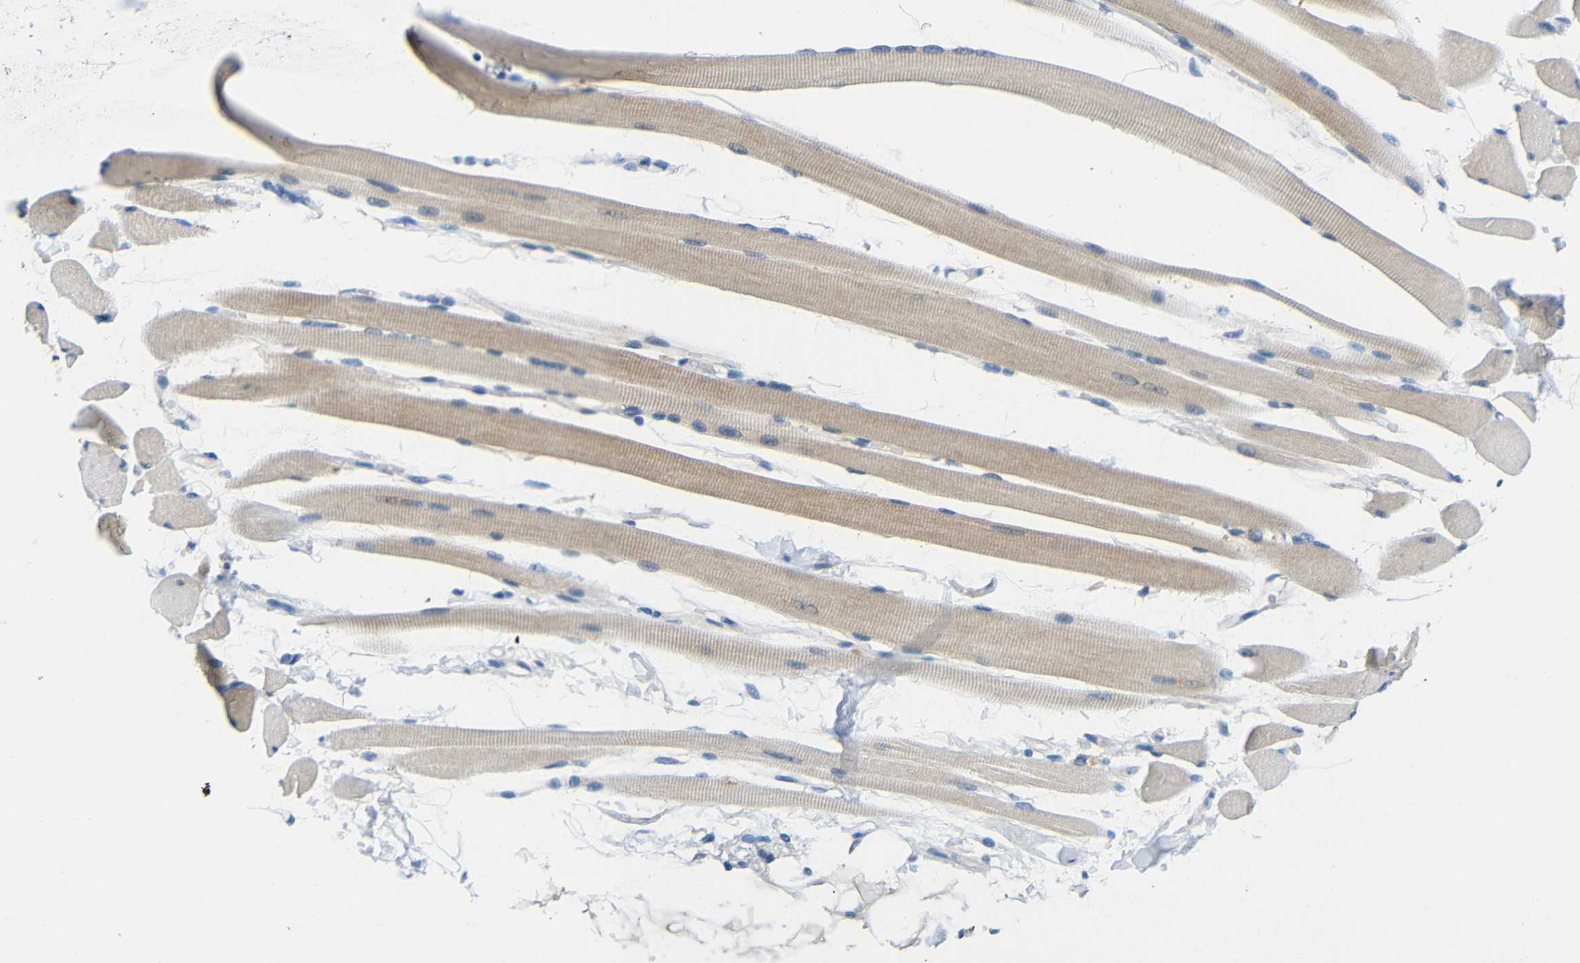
{"staining": {"intensity": "moderate", "quantity": "25%-75%", "location": "cytoplasmic/membranous"}, "tissue": "skeletal muscle", "cell_type": "Myocytes", "image_type": "normal", "snomed": [{"axis": "morphology", "description": "Normal tissue, NOS"}, {"axis": "topography", "description": "Skeletal muscle"}, {"axis": "topography", "description": "Oral tissue"}, {"axis": "topography", "description": "Peripheral nerve tissue"}], "caption": "This photomicrograph displays immunohistochemistry (IHC) staining of benign human skeletal muscle, with medium moderate cytoplasmic/membranous expression in approximately 25%-75% of myocytes.", "gene": "NEGR1", "patient": {"sex": "female", "age": 84}}